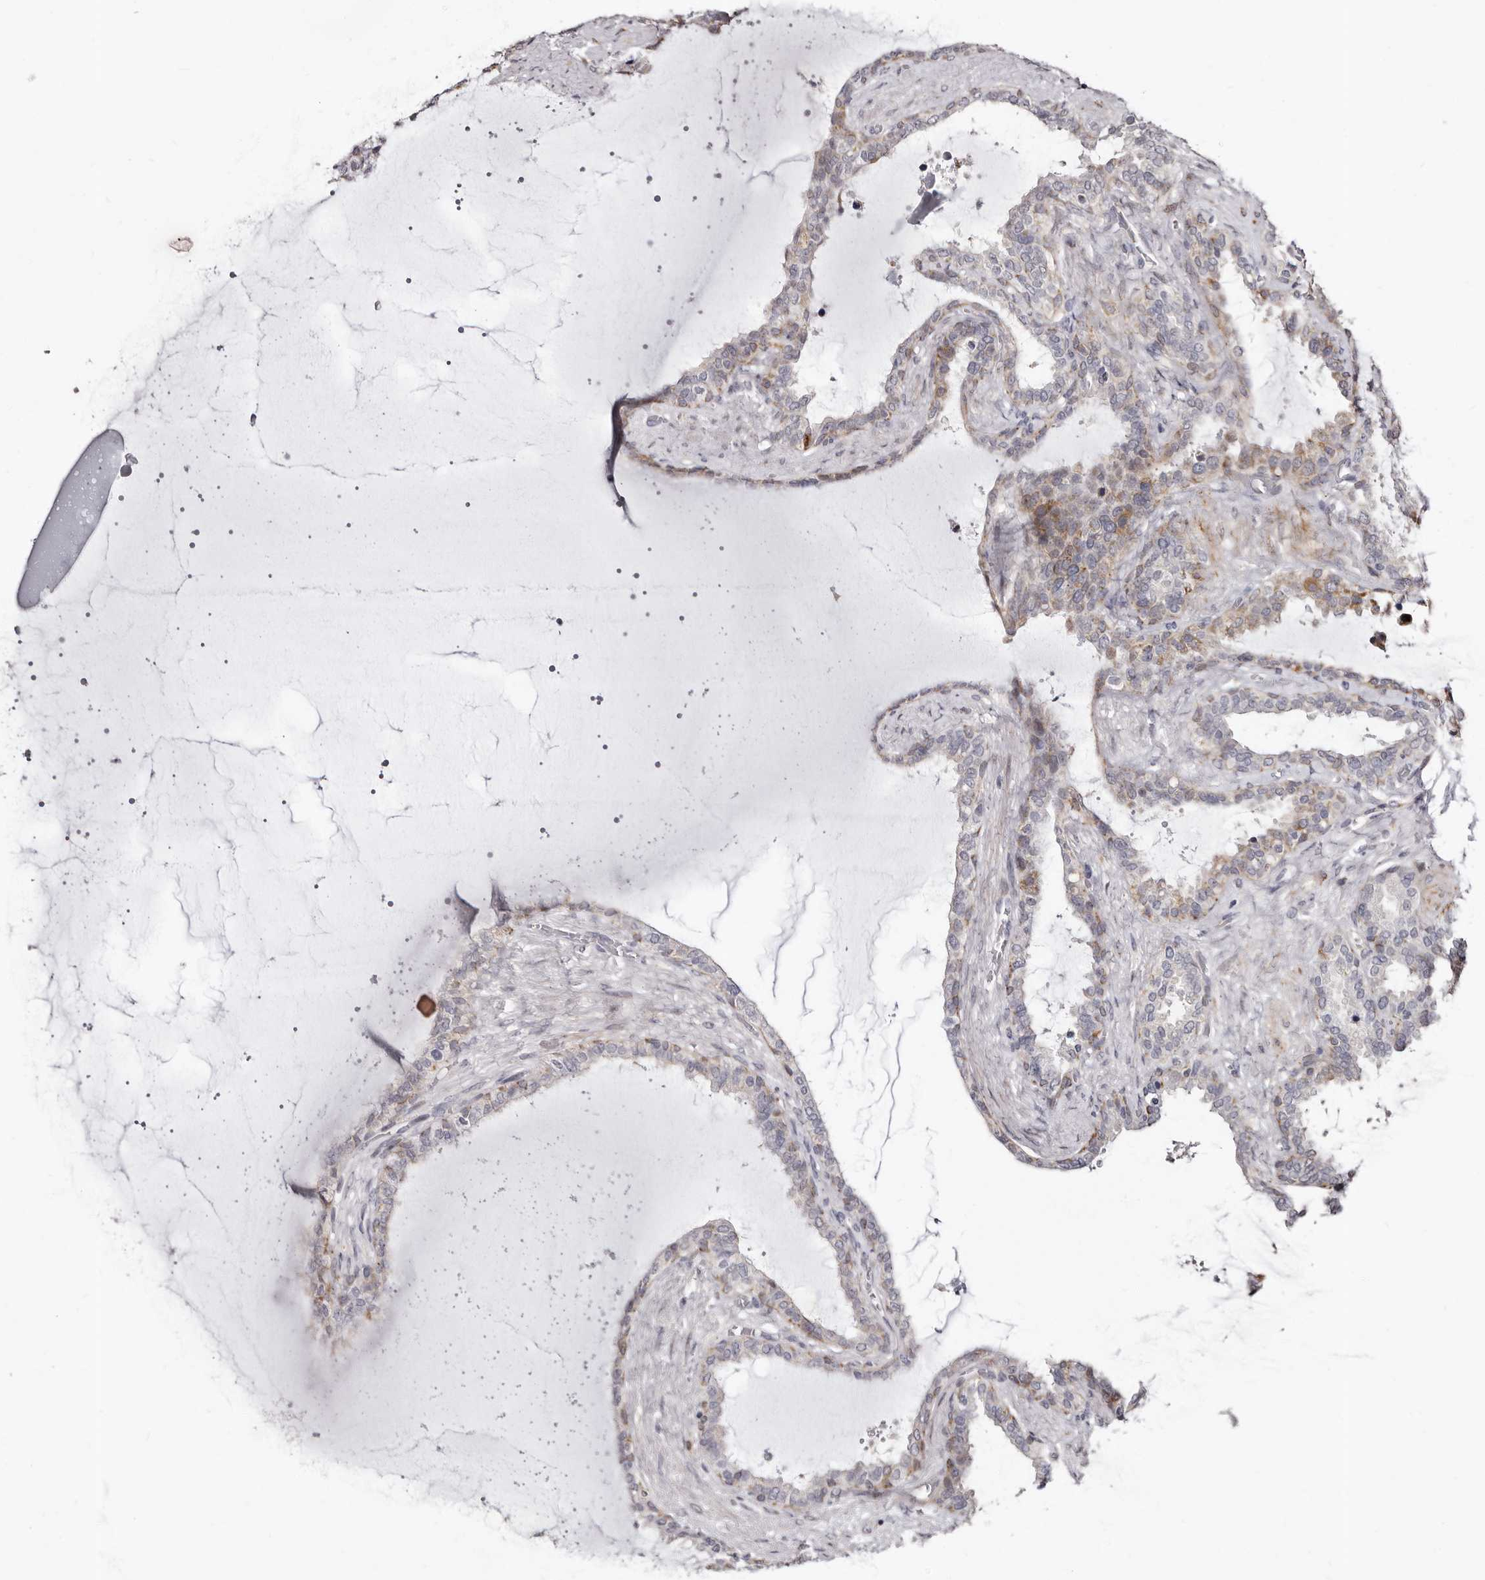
{"staining": {"intensity": "weak", "quantity": "25%-75%", "location": "cytoplasmic/membranous"}, "tissue": "seminal vesicle", "cell_type": "Glandular cells", "image_type": "normal", "snomed": [{"axis": "morphology", "description": "Normal tissue, NOS"}, {"axis": "topography", "description": "Seminal veicle"}], "caption": "Protein expression analysis of unremarkable human seminal vesicle reveals weak cytoplasmic/membranous staining in approximately 25%-75% of glandular cells. The staining was performed using DAB (3,3'-diaminobenzidine) to visualize the protein expression in brown, while the nuclei were stained in blue with hematoxylin (Magnification: 20x).", "gene": "PHF20L1", "patient": {"sex": "male", "age": 46}}